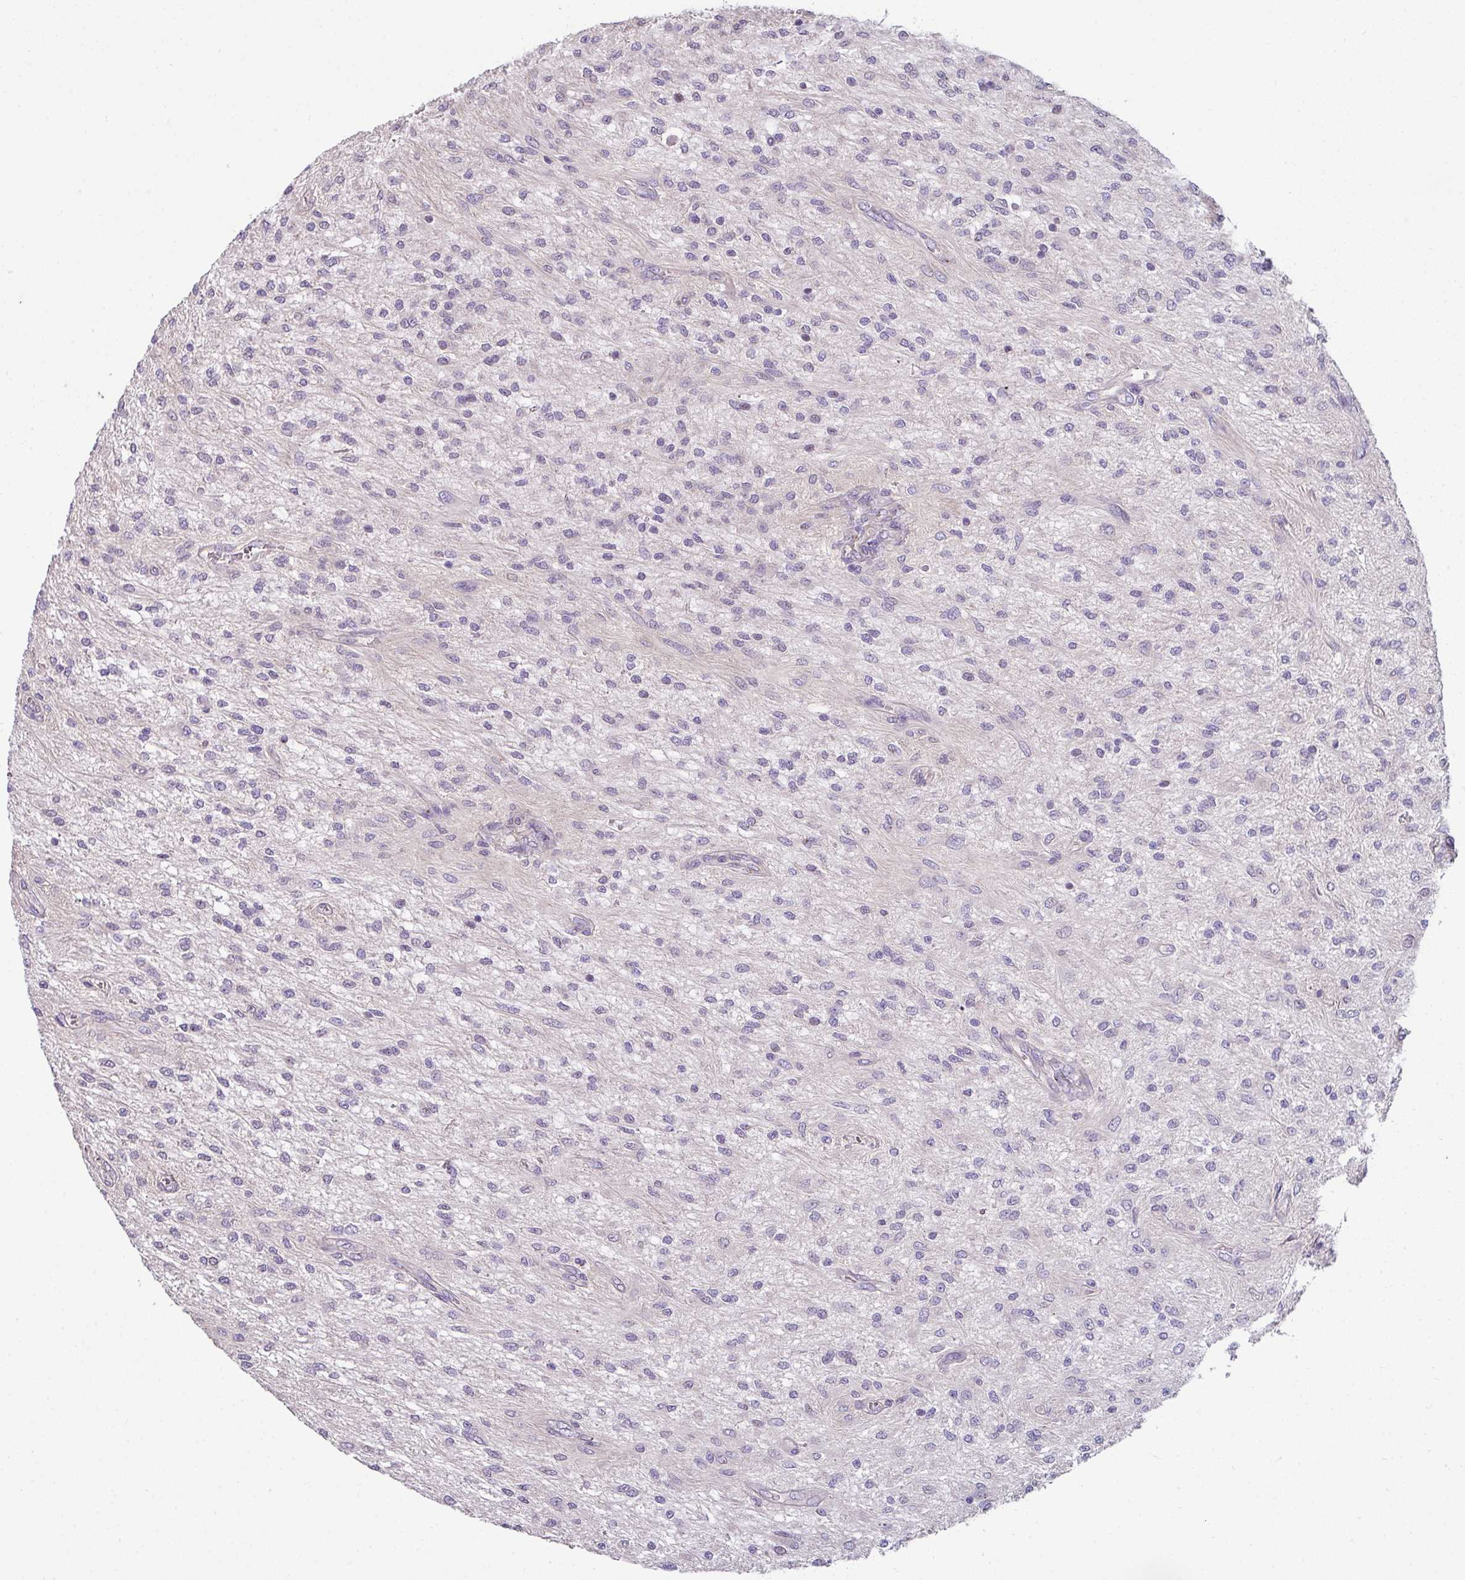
{"staining": {"intensity": "negative", "quantity": "none", "location": "none"}, "tissue": "glioma", "cell_type": "Tumor cells", "image_type": "cancer", "snomed": [{"axis": "morphology", "description": "Glioma, malignant, Low grade"}, {"axis": "topography", "description": "Cerebellum"}], "caption": "Immunohistochemical staining of malignant glioma (low-grade) exhibits no significant staining in tumor cells.", "gene": "LRRC9", "patient": {"sex": "female", "age": 14}}